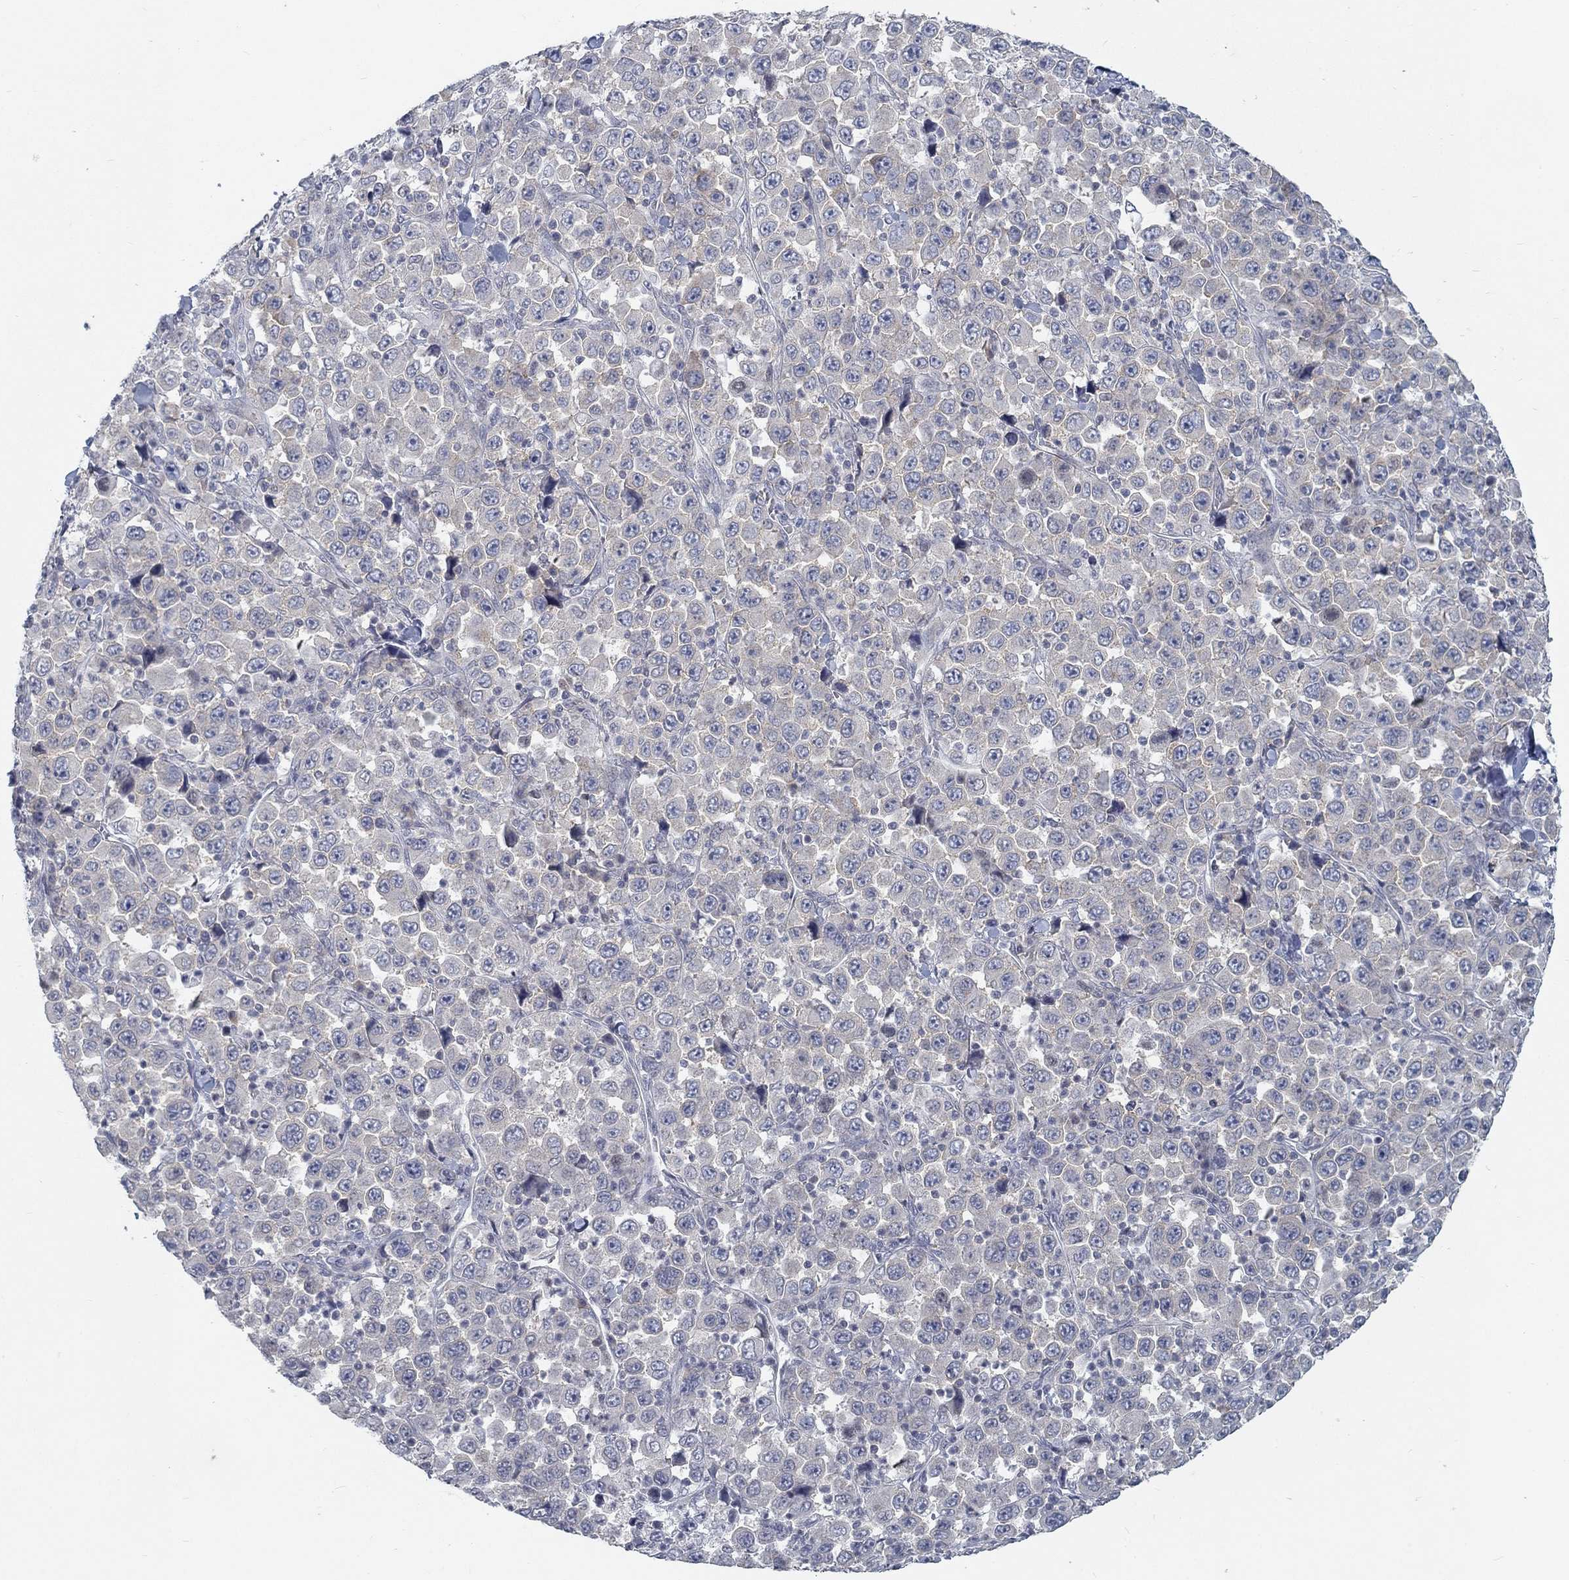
{"staining": {"intensity": "negative", "quantity": "none", "location": "none"}, "tissue": "stomach cancer", "cell_type": "Tumor cells", "image_type": "cancer", "snomed": [{"axis": "morphology", "description": "Normal tissue, NOS"}, {"axis": "morphology", "description": "Adenocarcinoma, NOS"}, {"axis": "topography", "description": "Stomach, upper"}, {"axis": "topography", "description": "Stomach"}], "caption": "The immunohistochemistry histopathology image has no significant staining in tumor cells of adenocarcinoma (stomach) tissue.", "gene": "ATP1A3", "patient": {"sex": "male", "age": 59}}